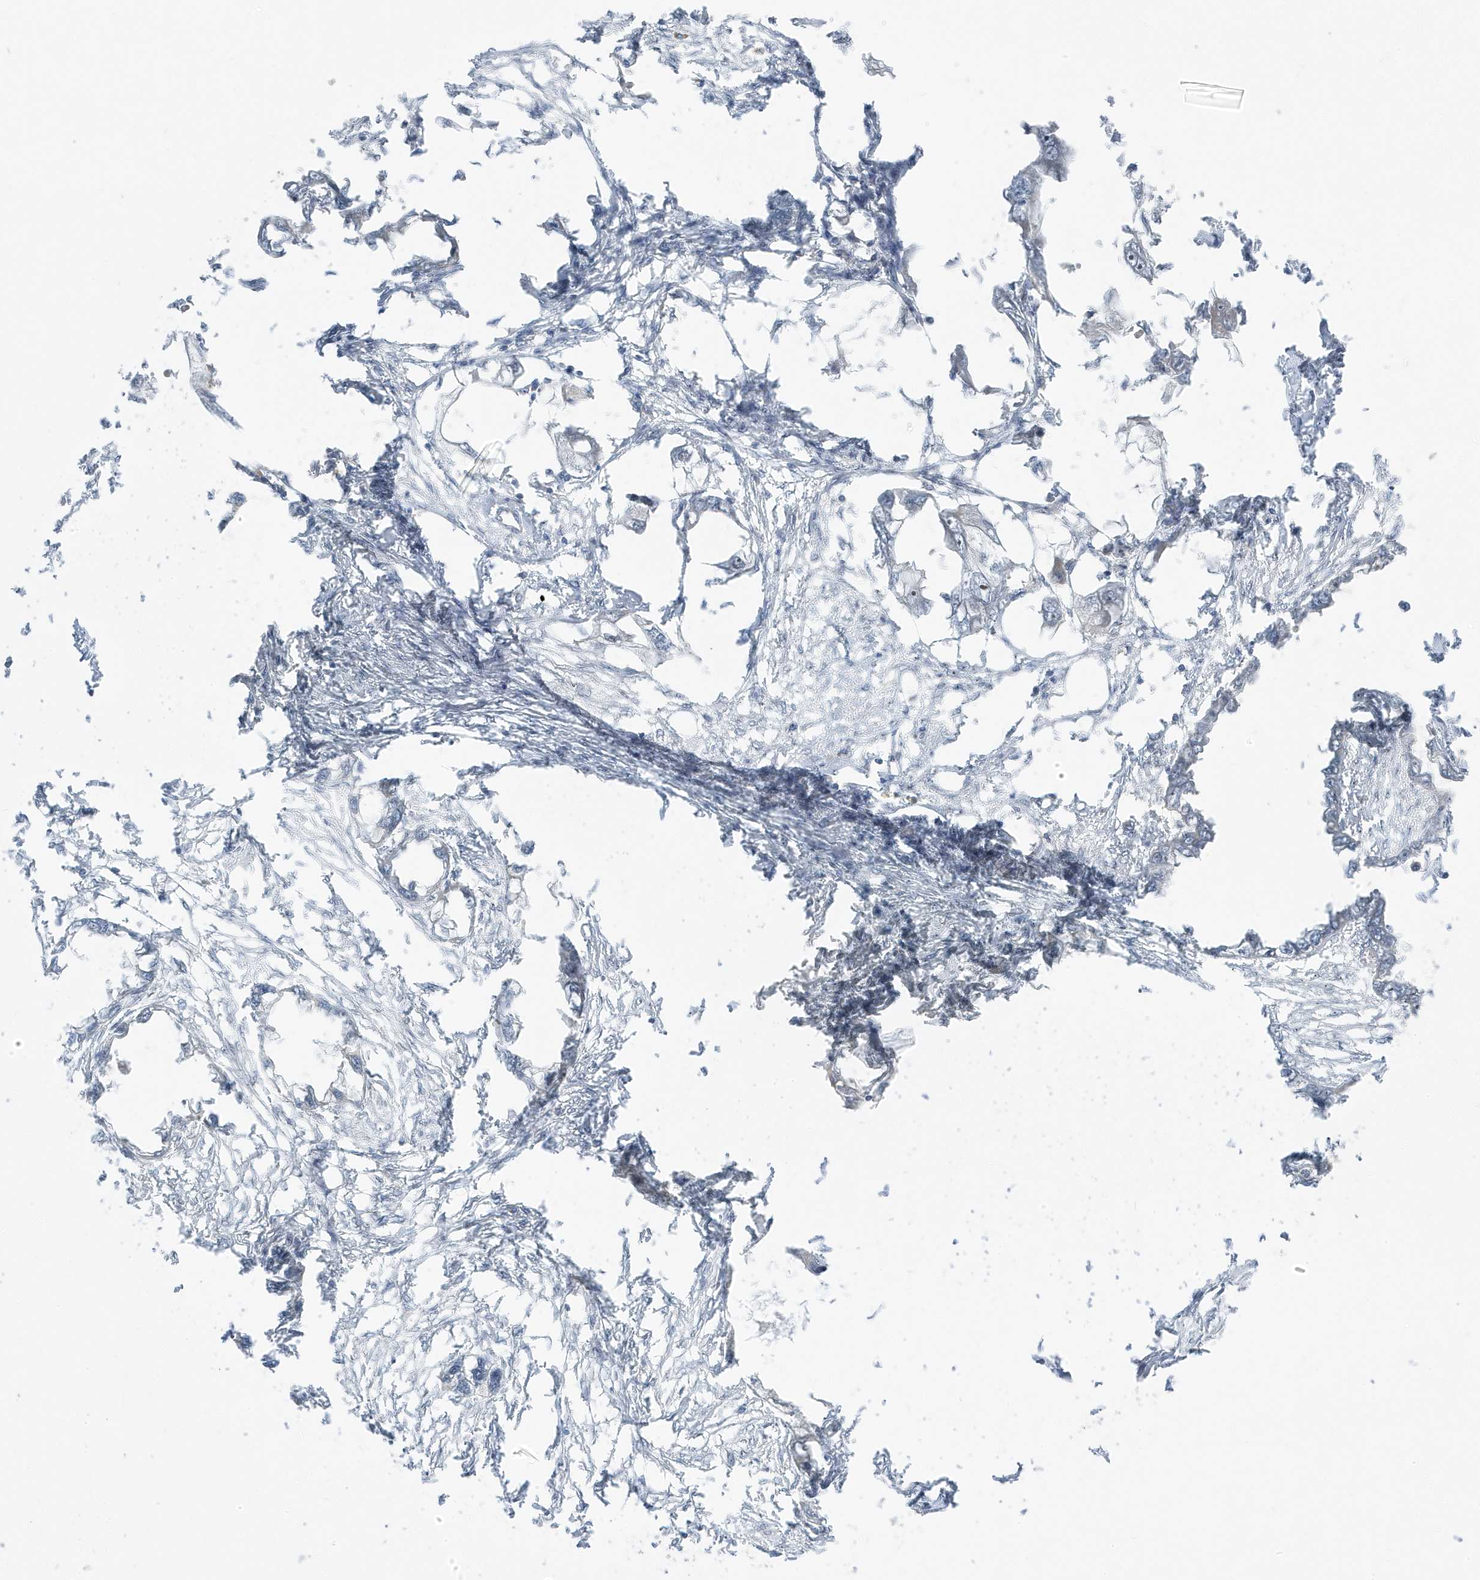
{"staining": {"intensity": "negative", "quantity": "none", "location": "none"}, "tissue": "endometrial cancer", "cell_type": "Tumor cells", "image_type": "cancer", "snomed": [{"axis": "morphology", "description": "Adenocarcinoma, NOS"}, {"axis": "morphology", "description": "Adenocarcinoma, metastatic, NOS"}, {"axis": "topography", "description": "Adipose tissue"}, {"axis": "topography", "description": "Endometrium"}], "caption": "IHC of endometrial cancer (metastatic adenocarcinoma) shows no positivity in tumor cells.", "gene": "TSEN15", "patient": {"sex": "female", "age": 67}}